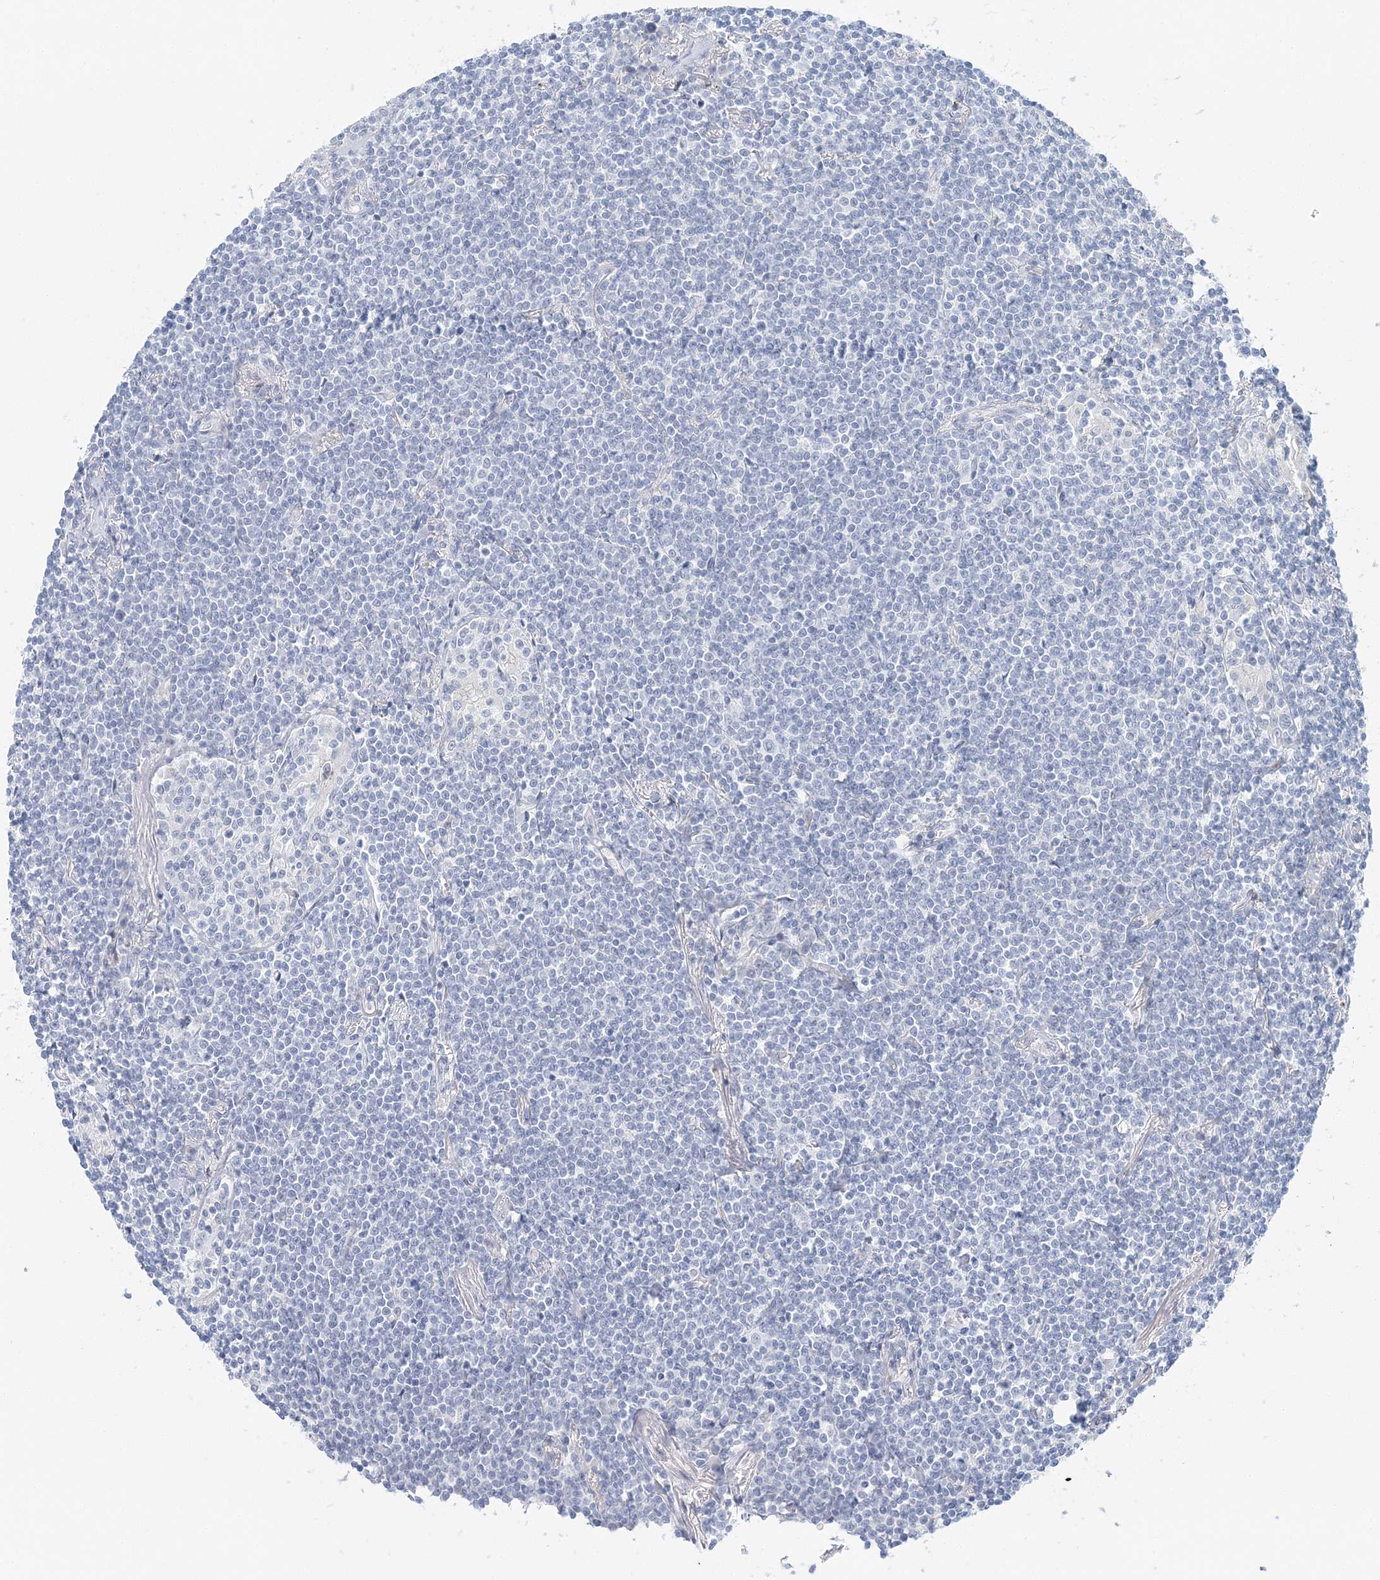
{"staining": {"intensity": "negative", "quantity": "none", "location": "none"}, "tissue": "lymphoma", "cell_type": "Tumor cells", "image_type": "cancer", "snomed": [{"axis": "morphology", "description": "Malignant lymphoma, non-Hodgkin's type, Low grade"}, {"axis": "topography", "description": "Lung"}], "caption": "The micrograph exhibits no significant positivity in tumor cells of lymphoma.", "gene": "VILL", "patient": {"sex": "female", "age": 71}}